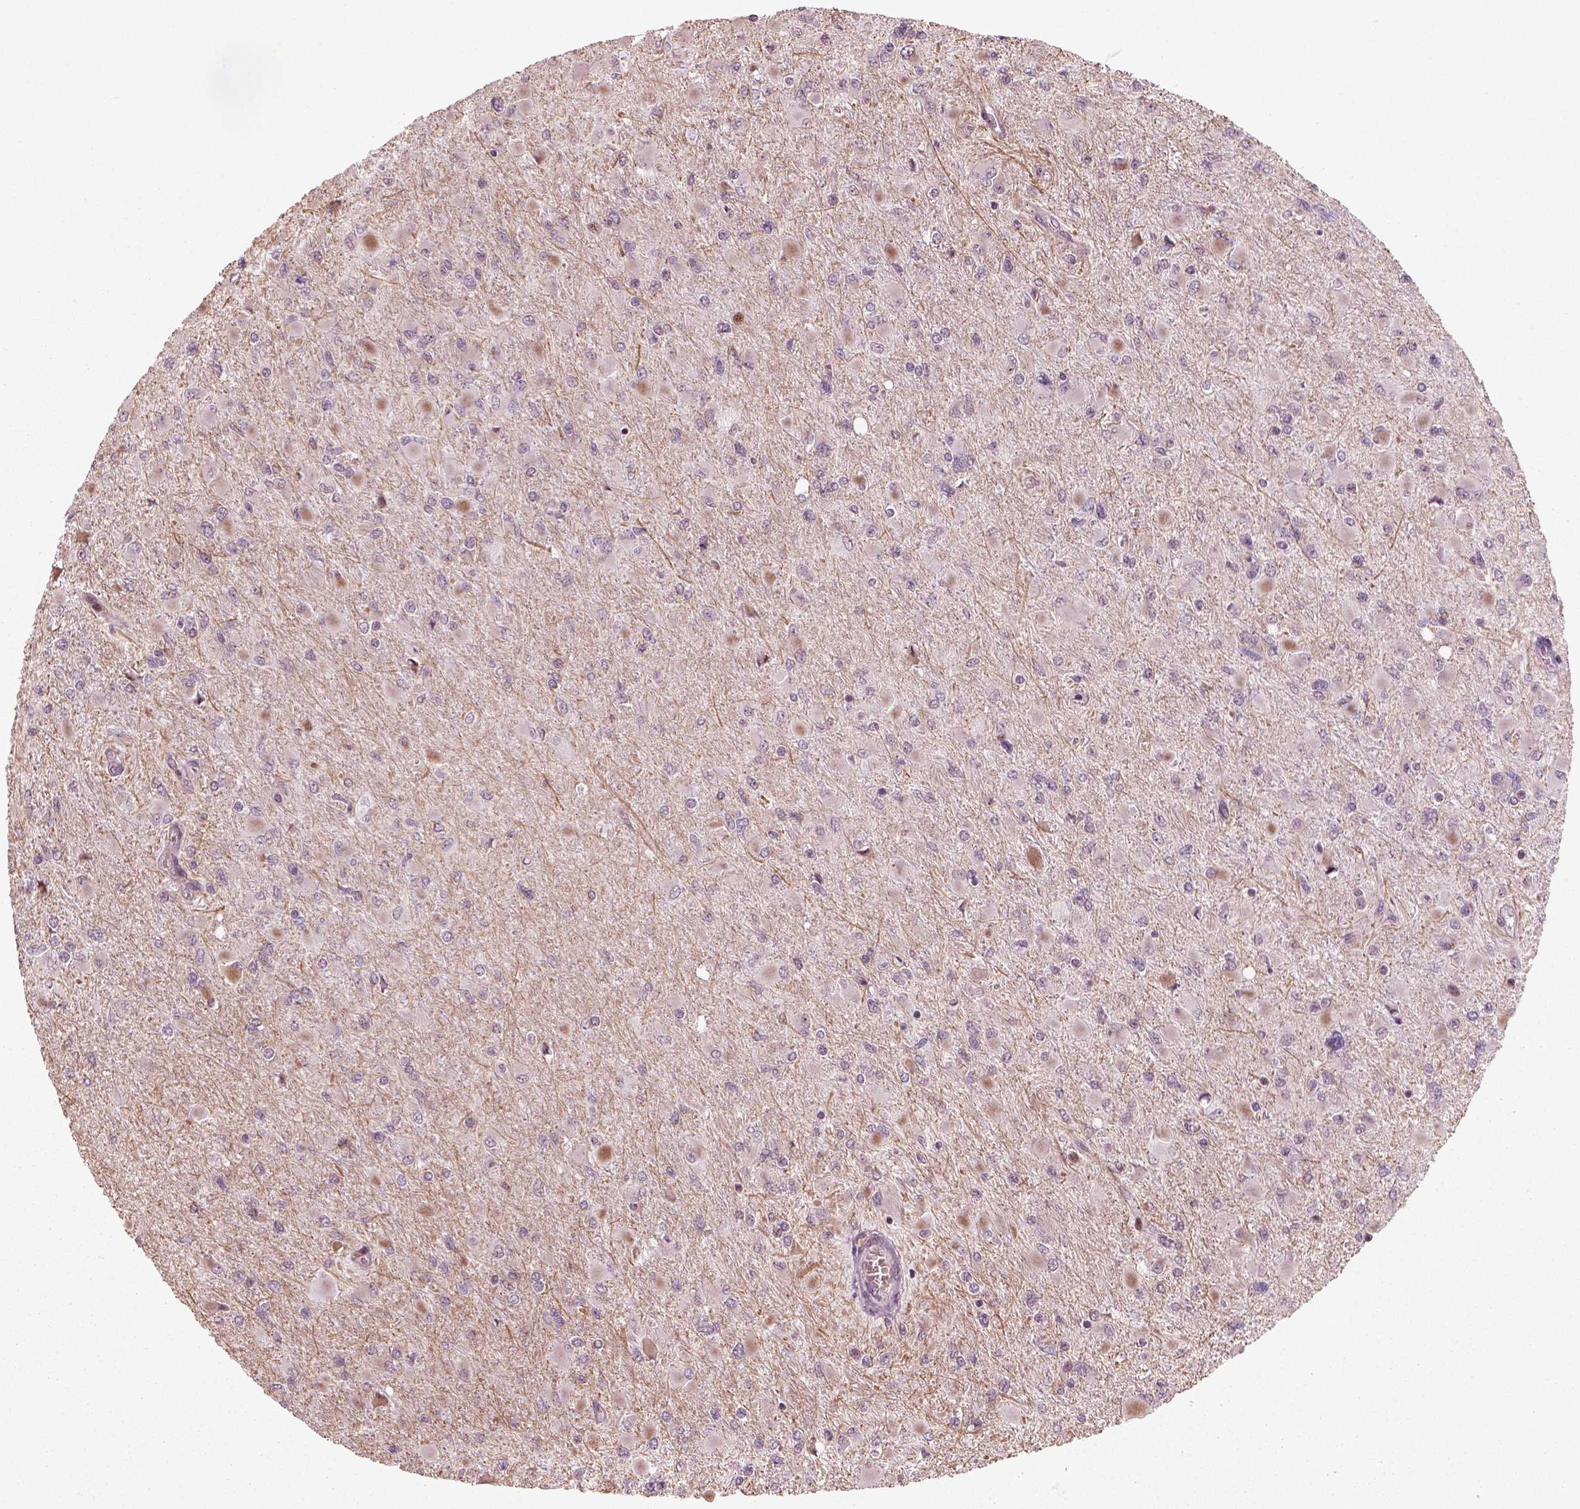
{"staining": {"intensity": "negative", "quantity": "none", "location": "none"}, "tissue": "glioma", "cell_type": "Tumor cells", "image_type": "cancer", "snomed": [{"axis": "morphology", "description": "Glioma, malignant, High grade"}, {"axis": "topography", "description": "Cerebral cortex"}], "caption": "Immunohistochemistry (IHC) photomicrograph of neoplastic tissue: high-grade glioma (malignant) stained with DAB (3,3'-diaminobenzidine) reveals no significant protein positivity in tumor cells.", "gene": "CDC14A", "patient": {"sex": "female", "age": 36}}